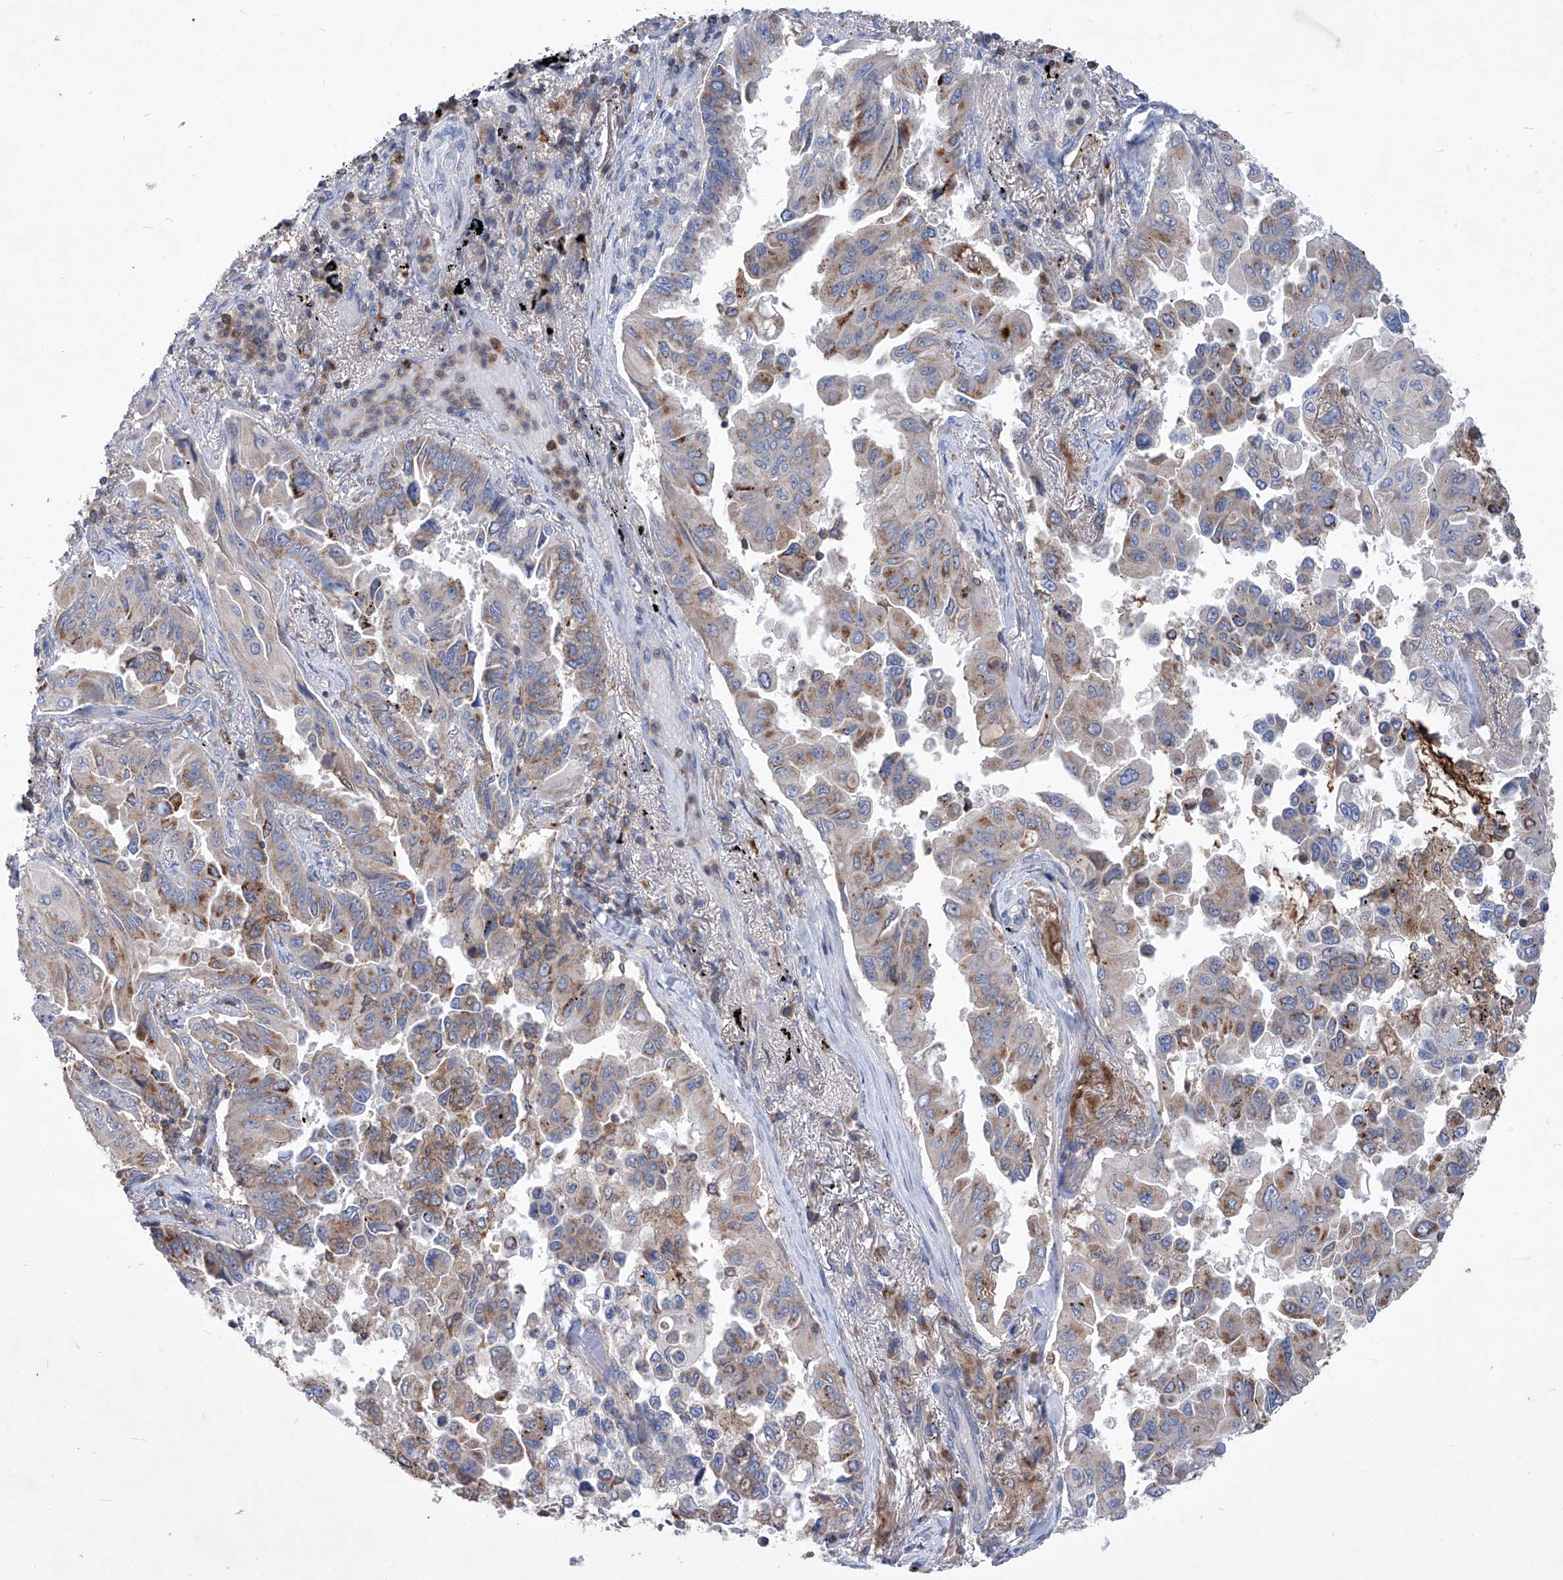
{"staining": {"intensity": "moderate", "quantity": "<25%", "location": "cytoplasmic/membranous"}, "tissue": "lung cancer", "cell_type": "Tumor cells", "image_type": "cancer", "snomed": [{"axis": "morphology", "description": "Adenocarcinoma, NOS"}, {"axis": "topography", "description": "Lung"}], "caption": "Protein expression analysis of human lung cancer (adenocarcinoma) reveals moderate cytoplasmic/membranous positivity in approximately <25% of tumor cells.", "gene": "EPHA8", "patient": {"sex": "female", "age": 67}}